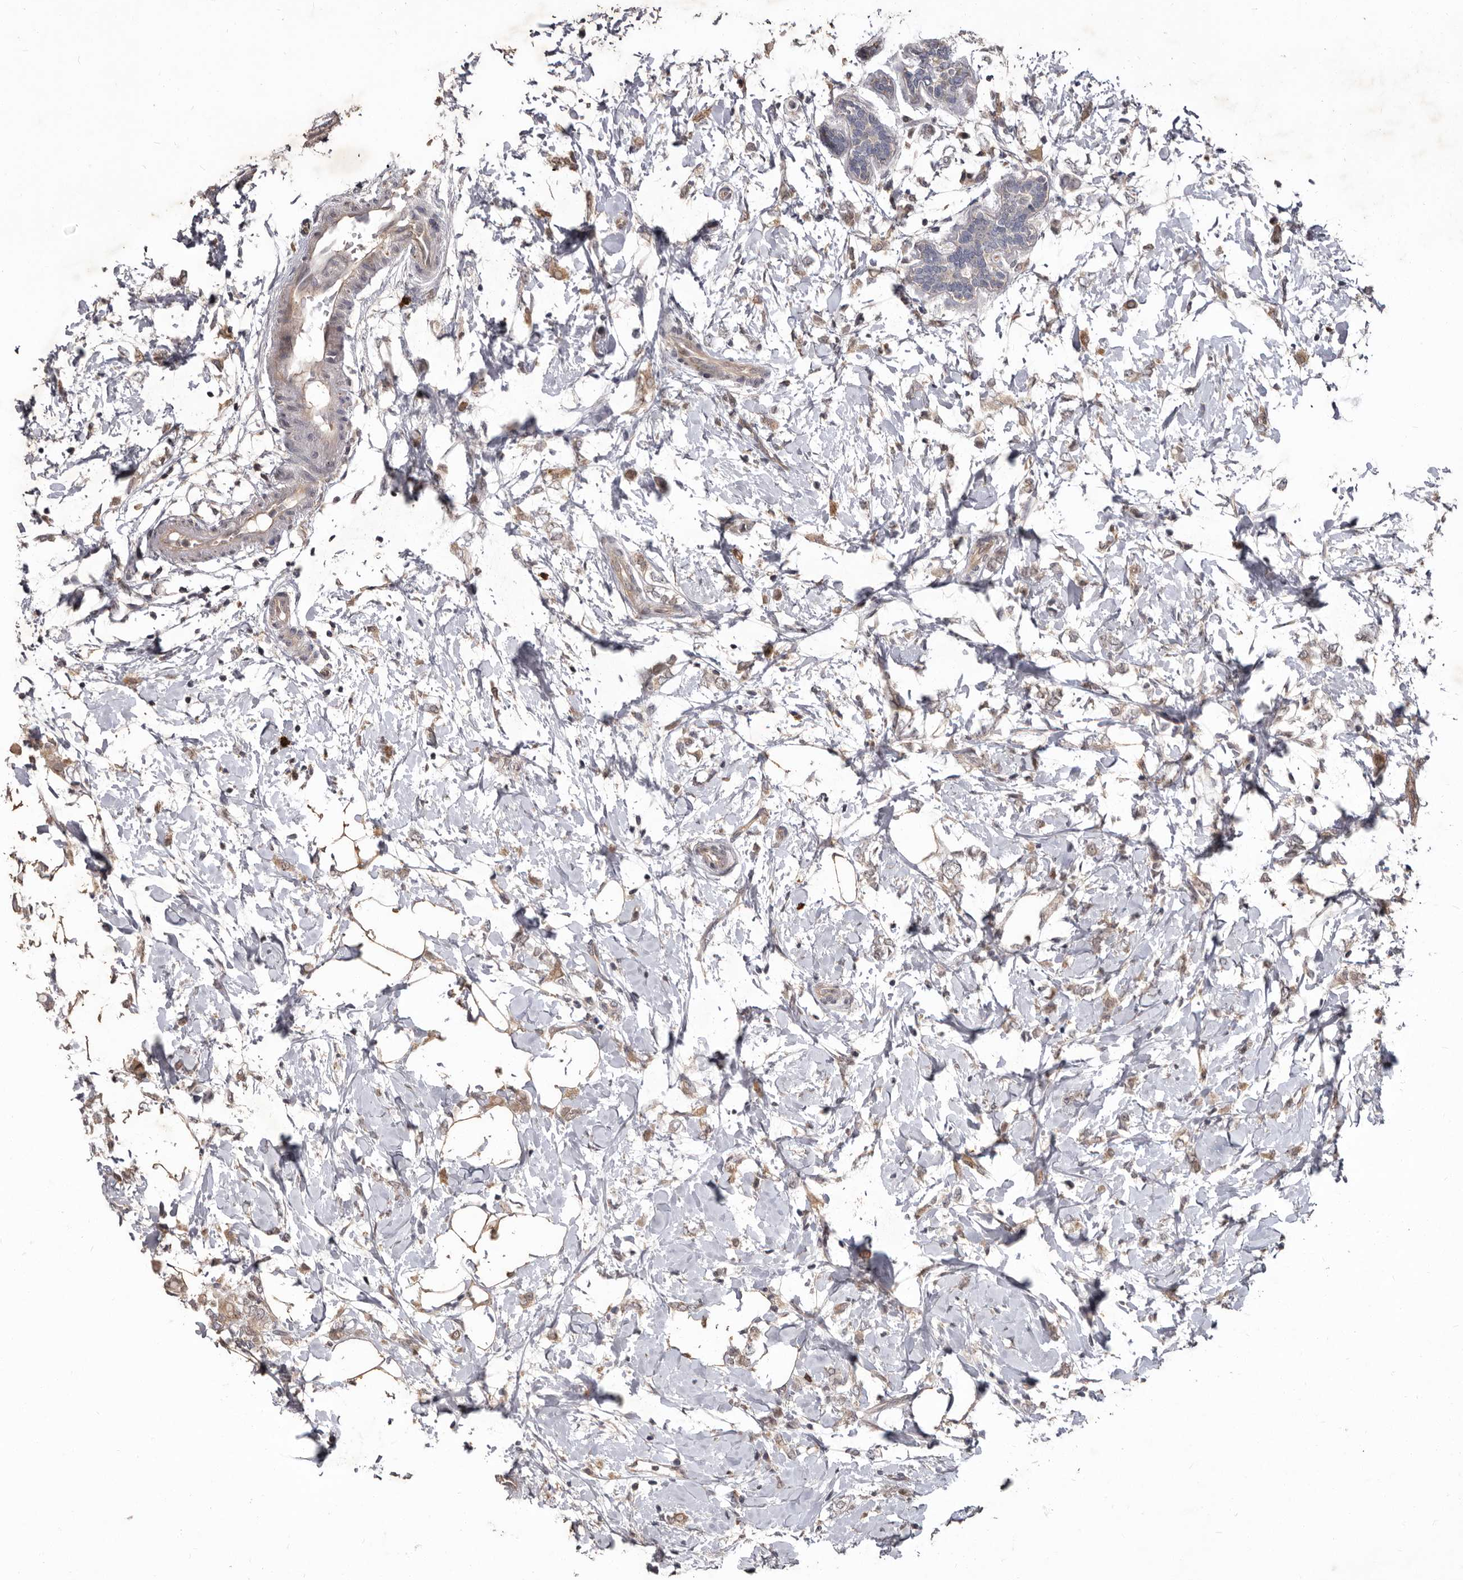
{"staining": {"intensity": "moderate", "quantity": ">75%", "location": "cytoplasmic/membranous,nuclear"}, "tissue": "breast cancer", "cell_type": "Tumor cells", "image_type": "cancer", "snomed": [{"axis": "morphology", "description": "Normal tissue, NOS"}, {"axis": "morphology", "description": "Lobular carcinoma"}, {"axis": "topography", "description": "Breast"}], "caption": "Breast lobular carcinoma stained with a protein marker demonstrates moderate staining in tumor cells.", "gene": "ACLY", "patient": {"sex": "female", "age": 47}}